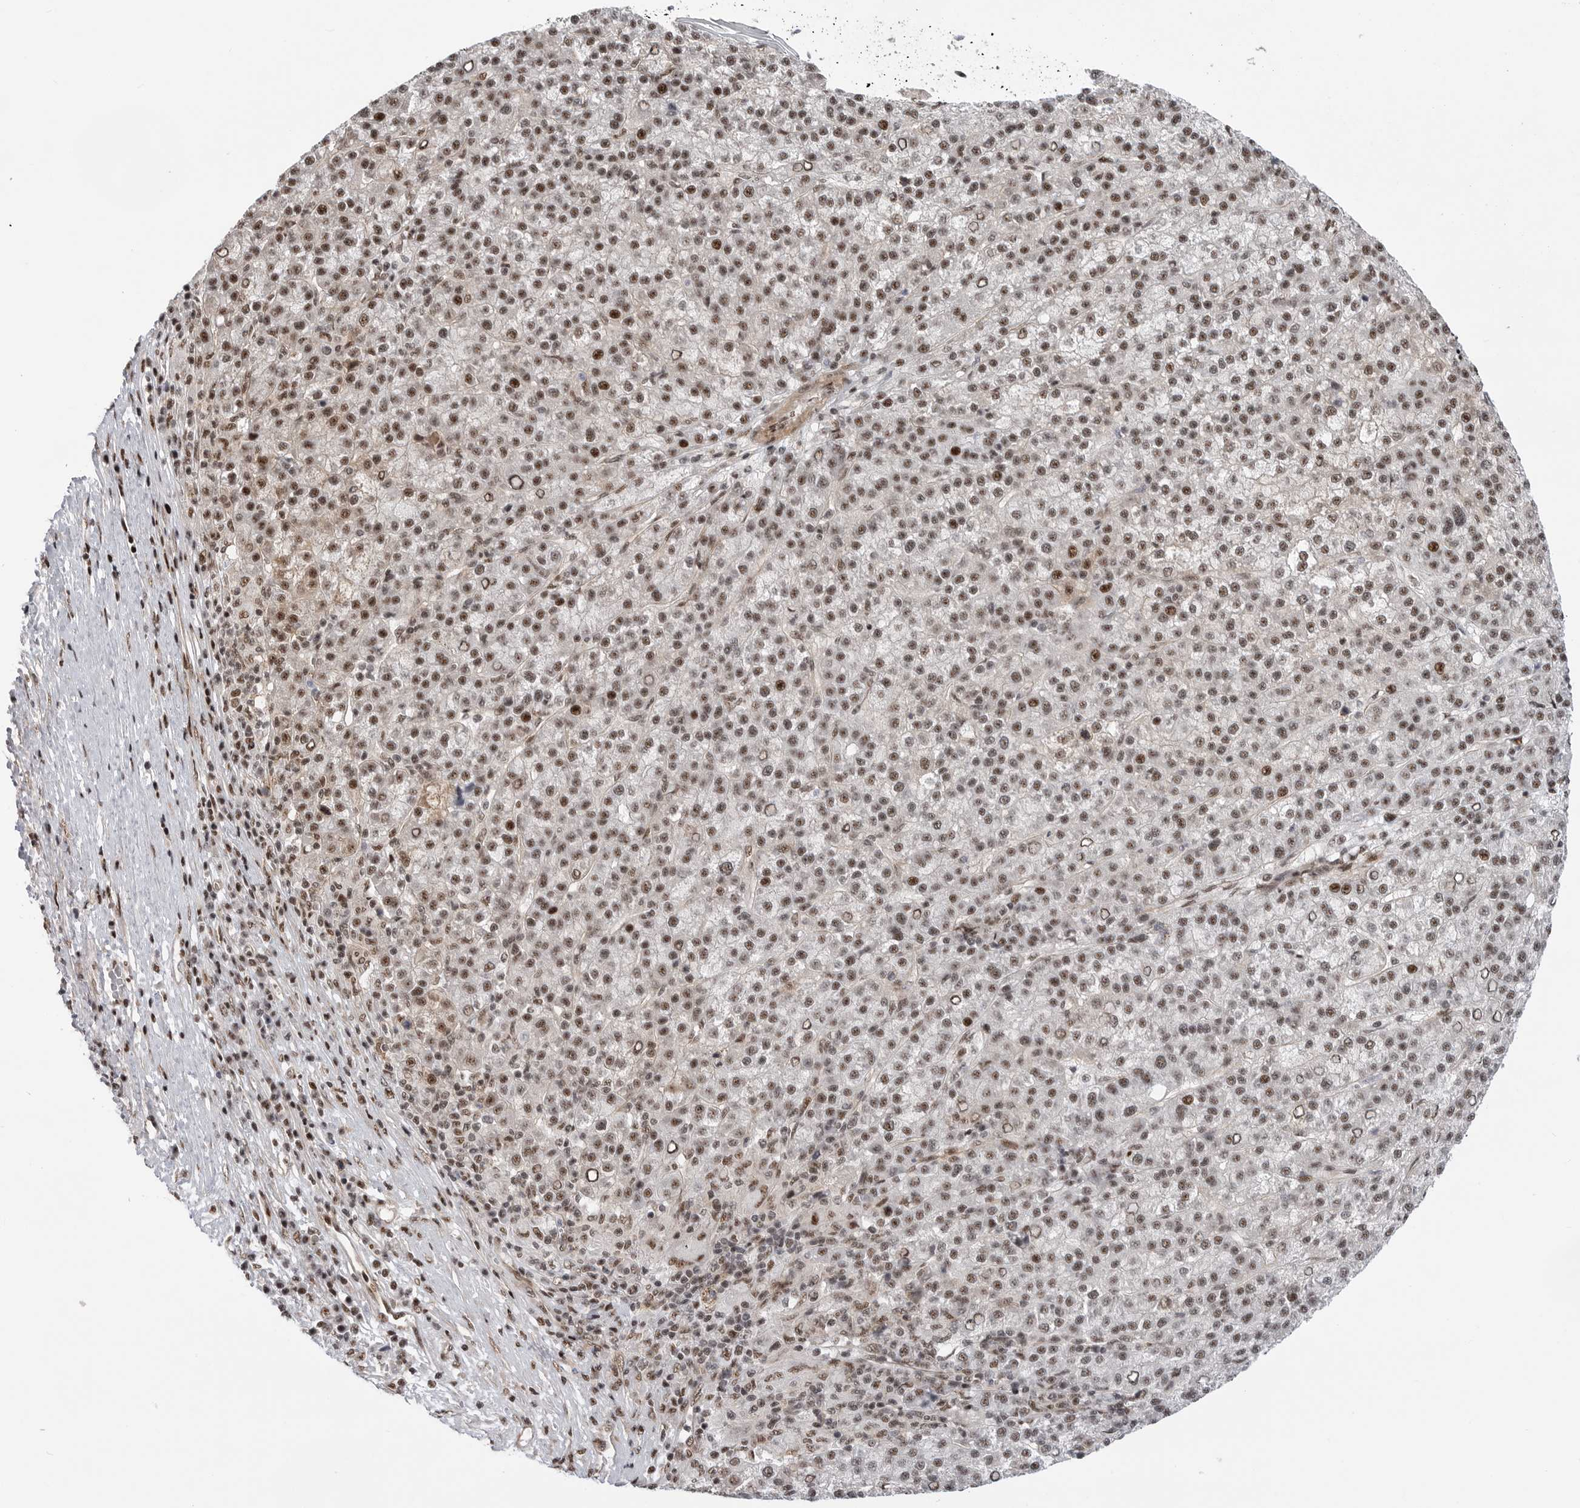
{"staining": {"intensity": "moderate", "quantity": ">75%", "location": "nuclear"}, "tissue": "liver cancer", "cell_type": "Tumor cells", "image_type": "cancer", "snomed": [{"axis": "morphology", "description": "Carcinoma, Hepatocellular, NOS"}, {"axis": "topography", "description": "Liver"}], "caption": "Hepatocellular carcinoma (liver) stained for a protein (brown) displays moderate nuclear positive staining in about >75% of tumor cells.", "gene": "GPATCH2", "patient": {"sex": "female", "age": 58}}